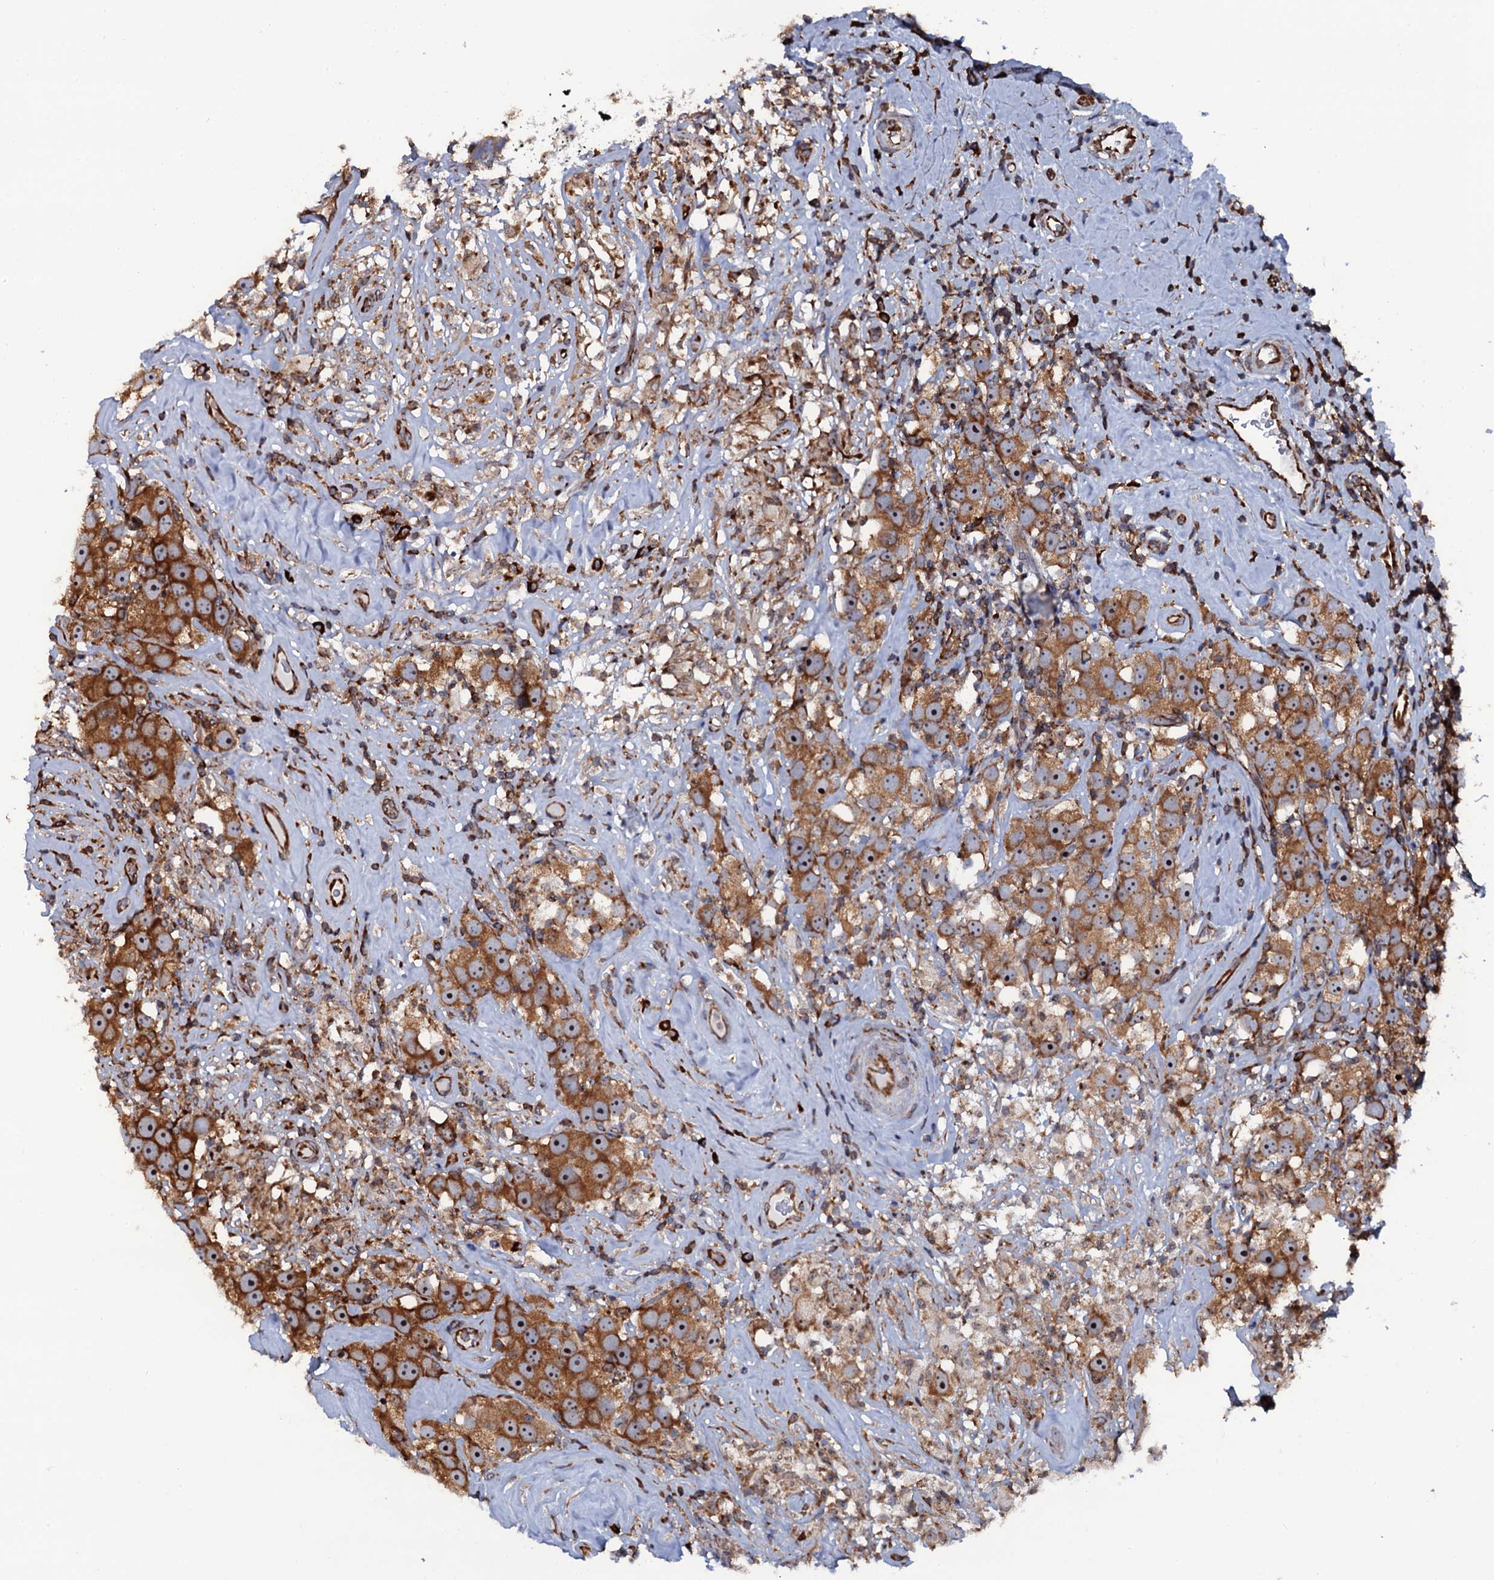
{"staining": {"intensity": "moderate", "quantity": ">75%", "location": "cytoplasmic/membranous,nuclear"}, "tissue": "testis cancer", "cell_type": "Tumor cells", "image_type": "cancer", "snomed": [{"axis": "morphology", "description": "Seminoma, NOS"}, {"axis": "topography", "description": "Testis"}], "caption": "Immunohistochemistry (DAB) staining of testis cancer displays moderate cytoplasmic/membranous and nuclear protein positivity in about >75% of tumor cells.", "gene": "SPTY2D1", "patient": {"sex": "male", "age": 49}}